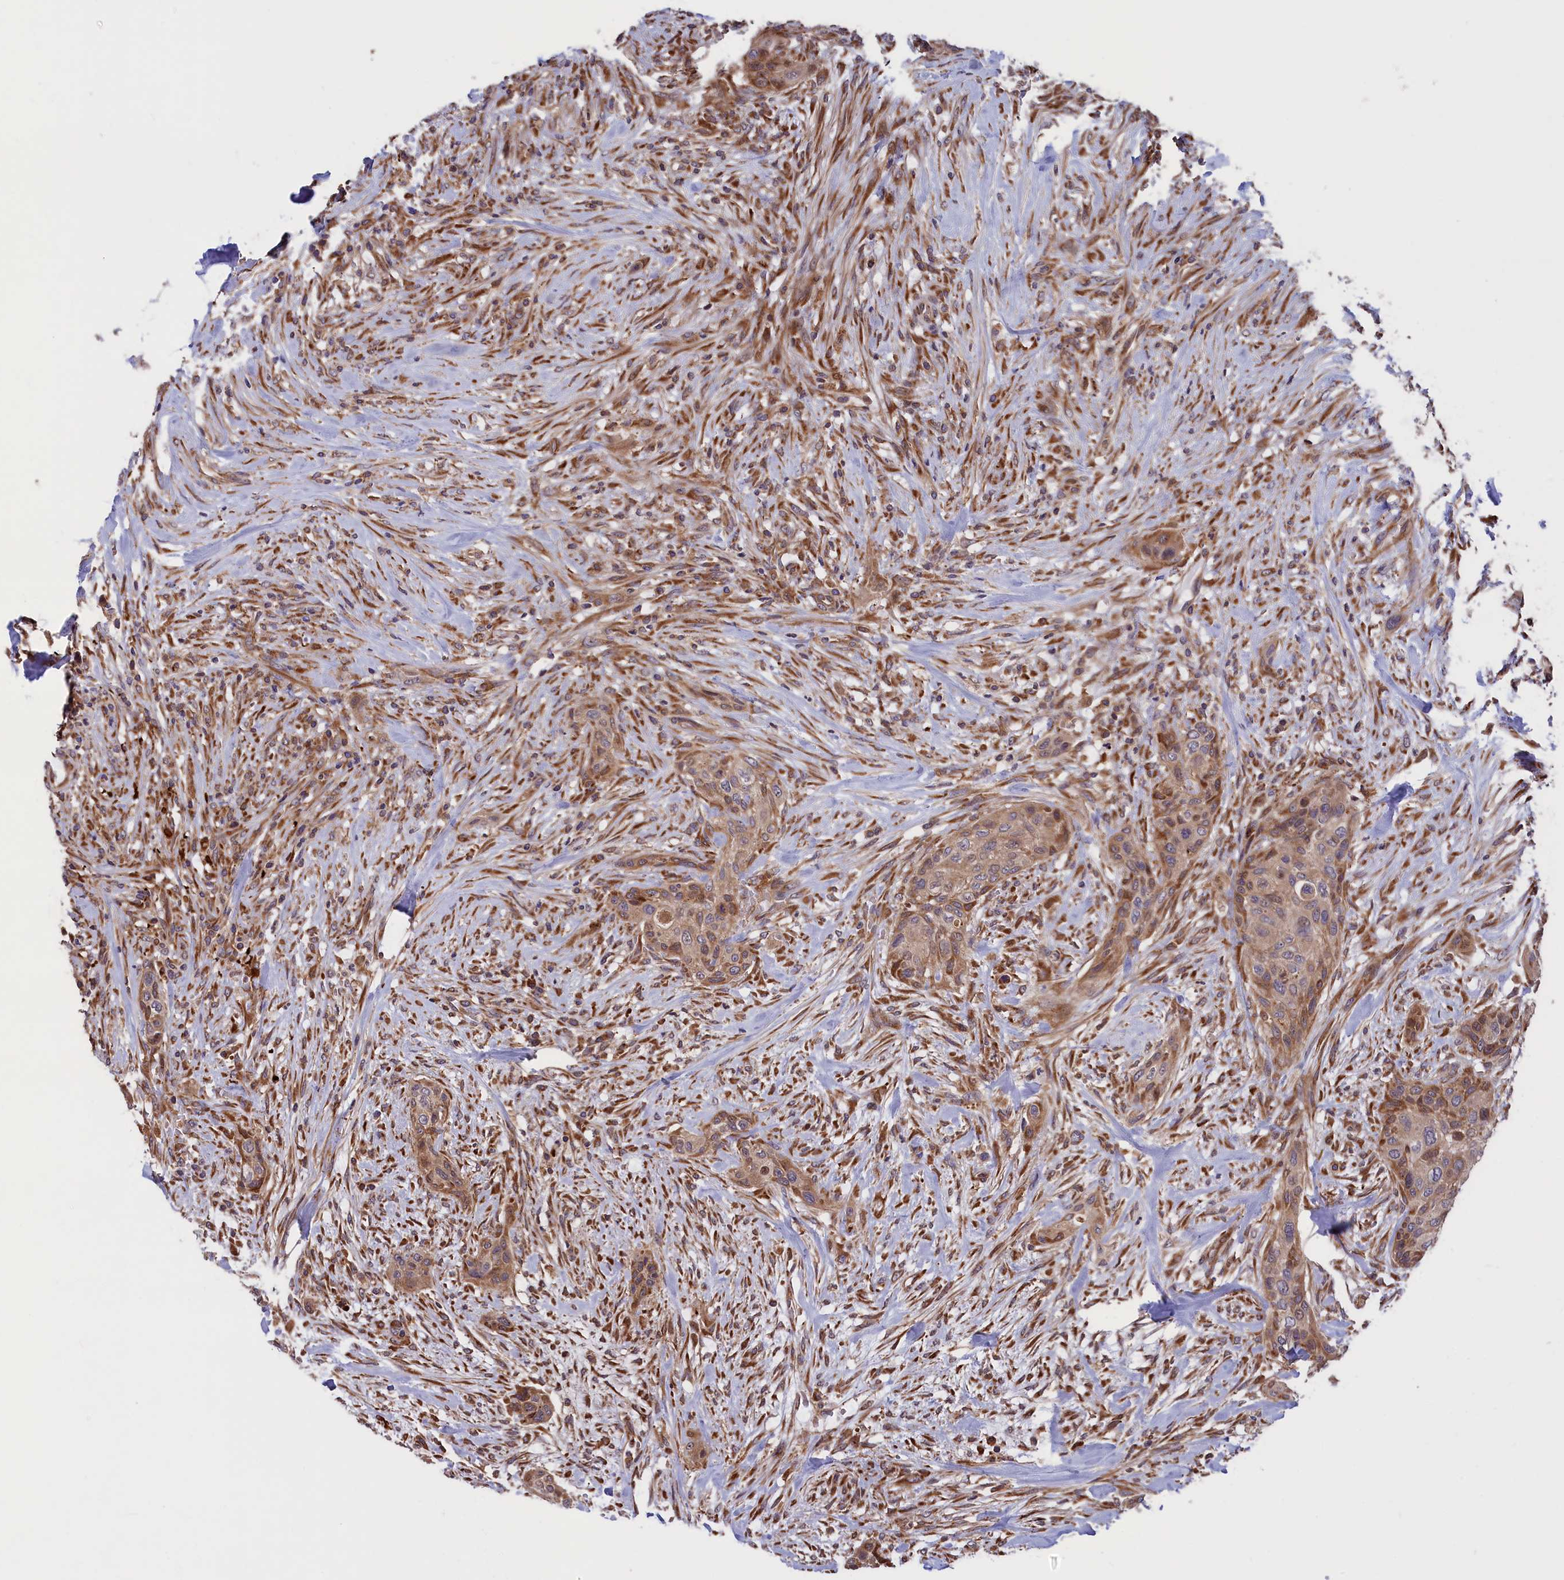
{"staining": {"intensity": "moderate", "quantity": ">75%", "location": "cytoplasmic/membranous"}, "tissue": "urothelial cancer", "cell_type": "Tumor cells", "image_type": "cancer", "snomed": [{"axis": "morphology", "description": "Urothelial carcinoma, High grade"}, {"axis": "topography", "description": "Urinary bladder"}], "caption": "Protein analysis of urothelial cancer tissue exhibits moderate cytoplasmic/membranous staining in about >75% of tumor cells. (IHC, brightfield microscopy, high magnification).", "gene": "PLA2G4C", "patient": {"sex": "male", "age": 35}}